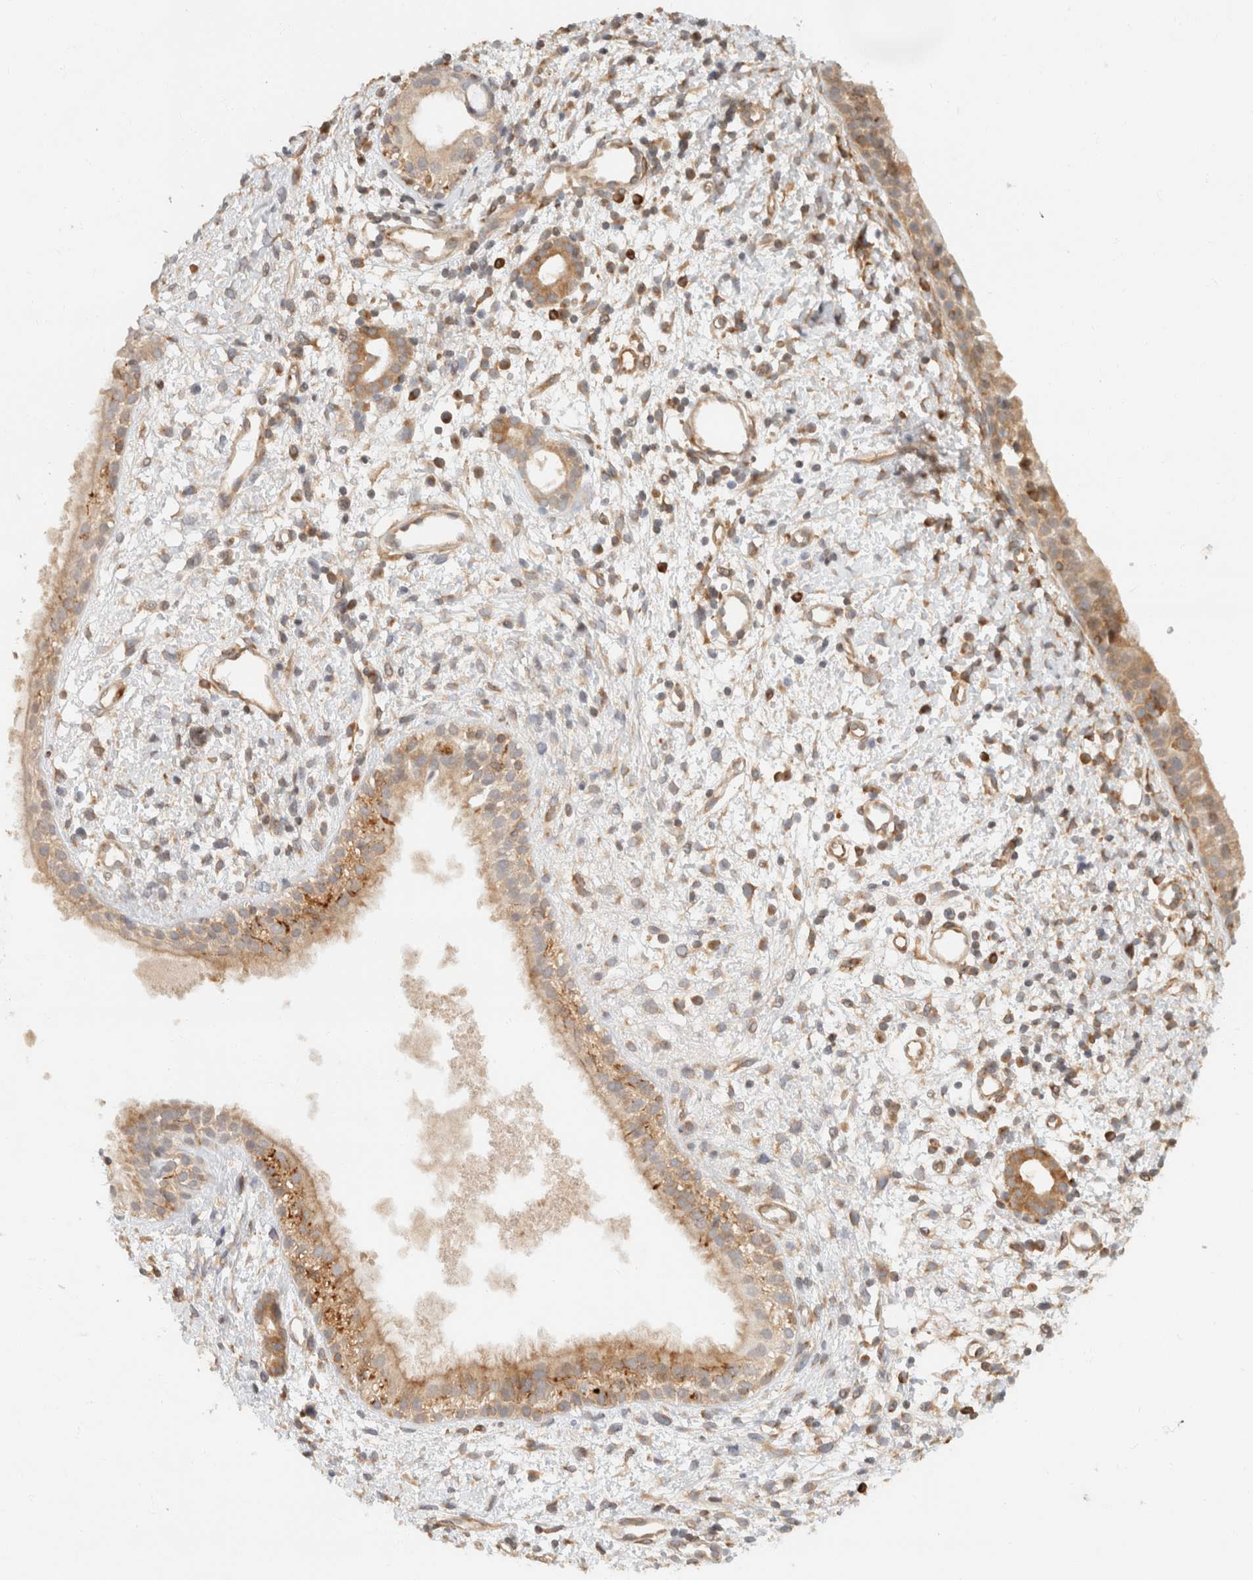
{"staining": {"intensity": "moderate", "quantity": ">75%", "location": "cytoplasmic/membranous"}, "tissue": "nasopharynx", "cell_type": "Respiratory epithelial cells", "image_type": "normal", "snomed": [{"axis": "morphology", "description": "Normal tissue, NOS"}, {"axis": "topography", "description": "Nasopharynx"}], "caption": "Approximately >75% of respiratory epithelial cells in benign human nasopharynx display moderate cytoplasmic/membranous protein expression as visualized by brown immunohistochemical staining.", "gene": "TACC1", "patient": {"sex": "male", "age": 22}}